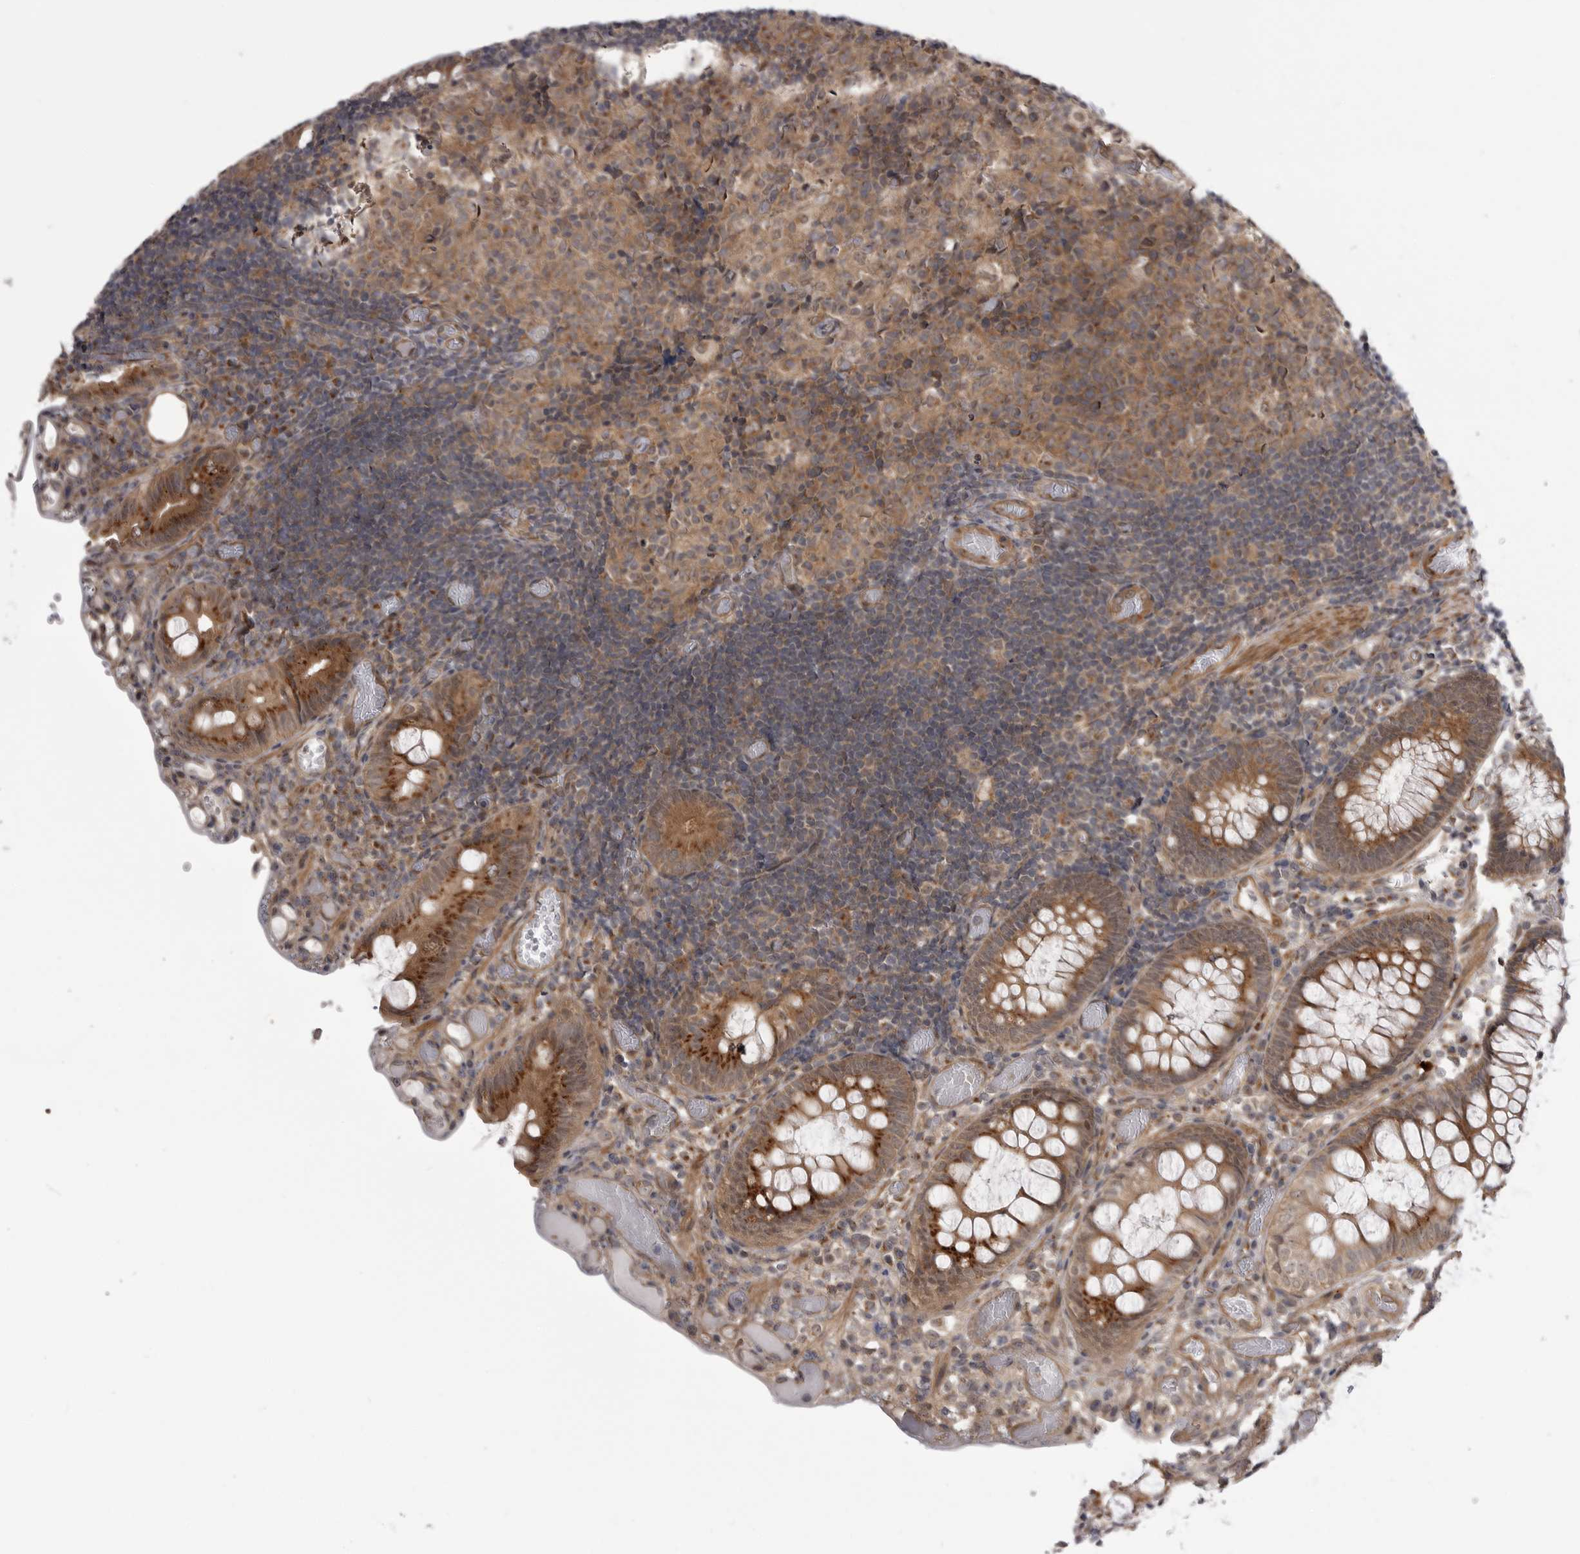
{"staining": {"intensity": "moderate", "quantity": ">75%", "location": "cytoplasmic/membranous"}, "tissue": "colon", "cell_type": "Endothelial cells", "image_type": "normal", "snomed": [{"axis": "morphology", "description": "Normal tissue, NOS"}, {"axis": "topography", "description": "Colon"}], "caption": "The photomicrograph exhibits immunohistochemical staining of benign colon. There is moderate cytoplasmic/membranous staining is seen in approximately >75% of endothelial cells.", "gene": "PDCL", "patient": {"sex": "male", "age": 14}}